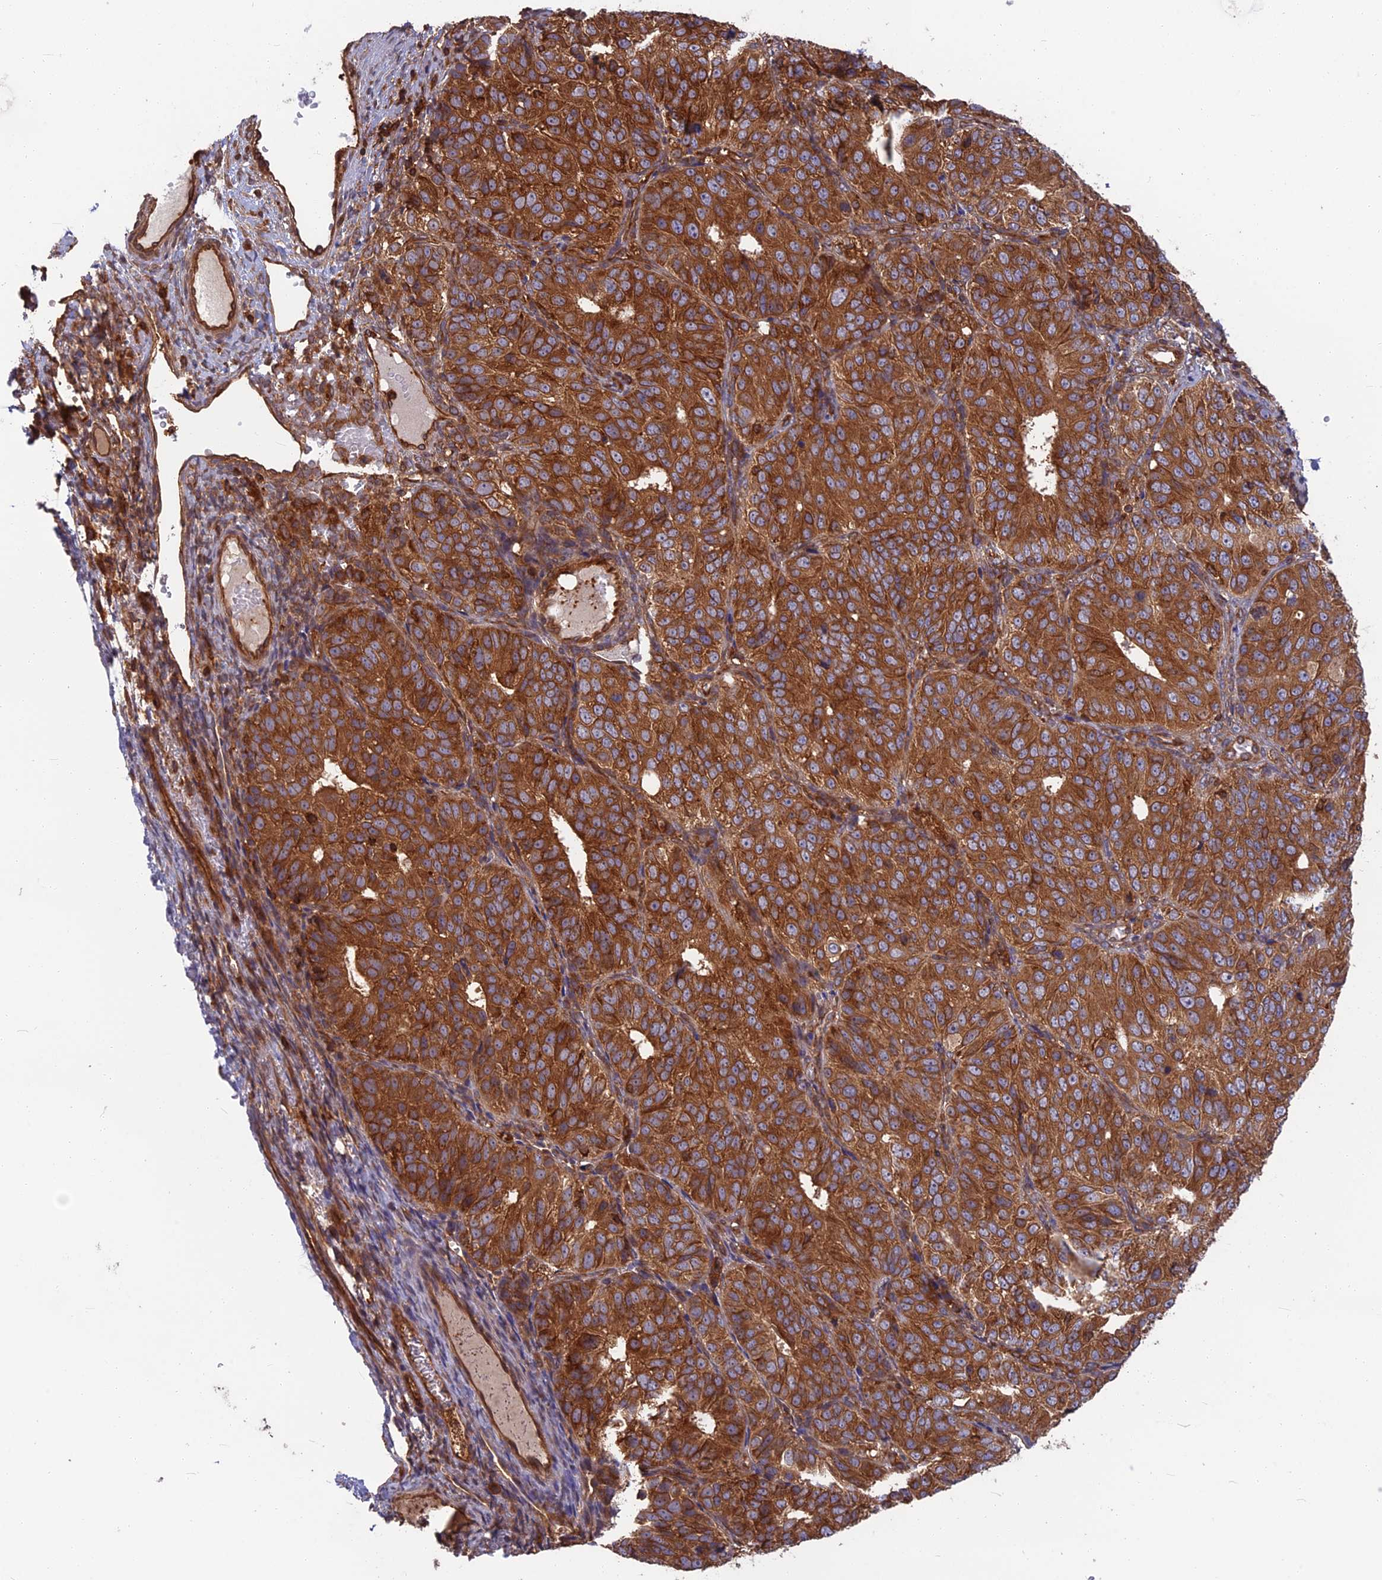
{"staining": {"intensity": "strong", "quantity": ">75%", "location": "cytoplasmic/membranous"}, "tissue": "ovarian cancer", "cell_type": "Tumor cells", "image_type": "cancer", "snomed": [{"axis": "morphology", "description": "Carcinoma, endometroid"}, {"axis": "topography", "description": "Ovary"}], "caption": "IHC (DAB (3,3'-diaminobenzidine)) staining of human endometroid carcinoma (ovarian) displays strong cytoplasmic/membranous protein expression in approximately >75% of tumor cells. (DAB IHC, brown staining for protein, blue staining for nuclei).", "gene": "WDR1", "patient": {"sex": "female", "age": 51}}